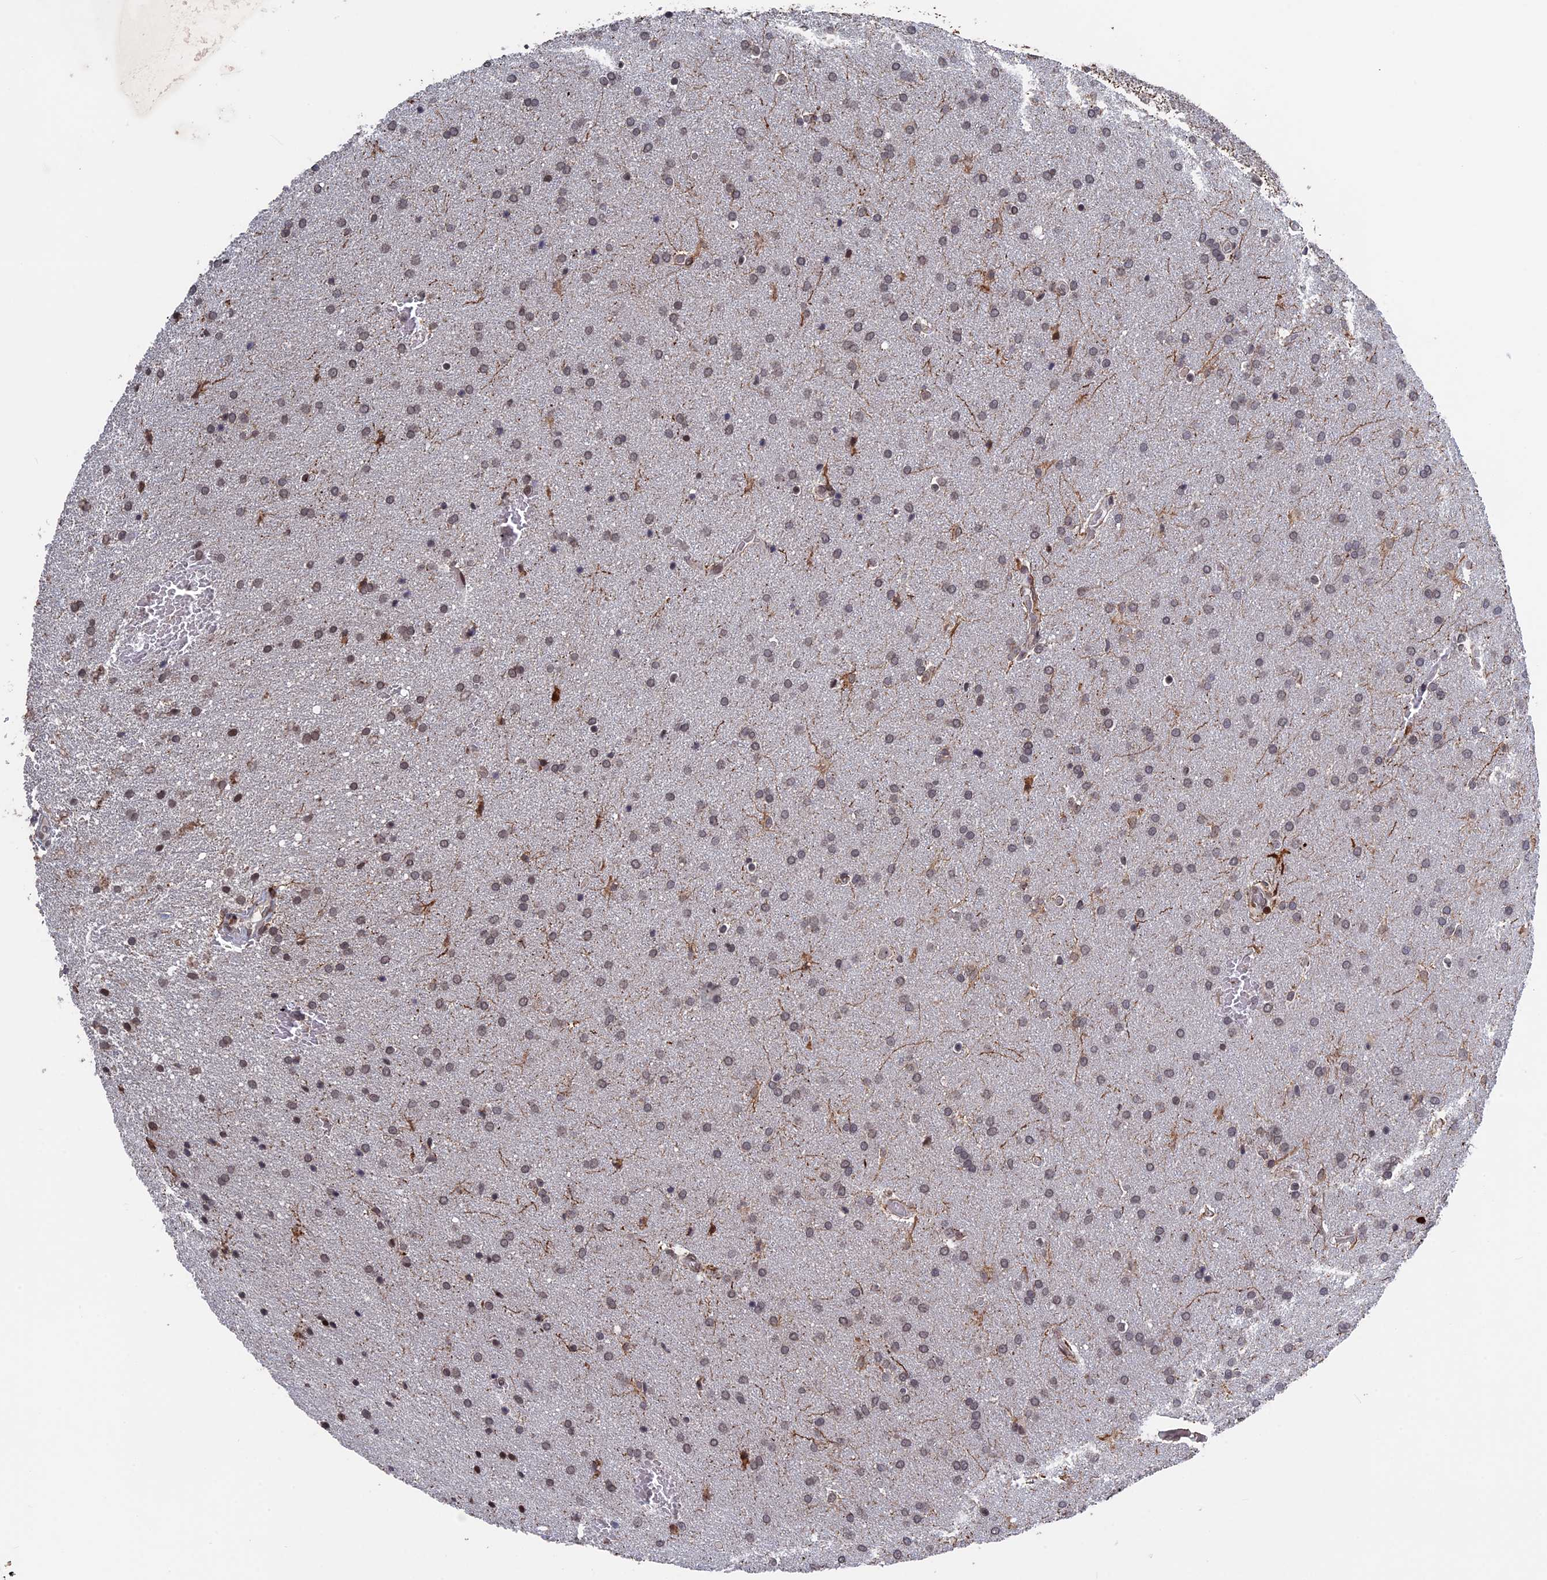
{"staining": {"intensity": "weak", "quantity": "<25%", "location": "nuclear"}, "tissue": "glioma", "cell_type": "Tumor cells", "image_type": "cancer", "snomed": [{"axis": "morphology", "description": "Glioma, malignant, Low grade"}, {"axis": "topography", "description": "Brain"}], "caption": "Glioma stained for a protein using immunohistochemistry displays no expression tumor cells.", "gene": "NR2C2AP", "patient": {"sex": "female", "age": 32}}